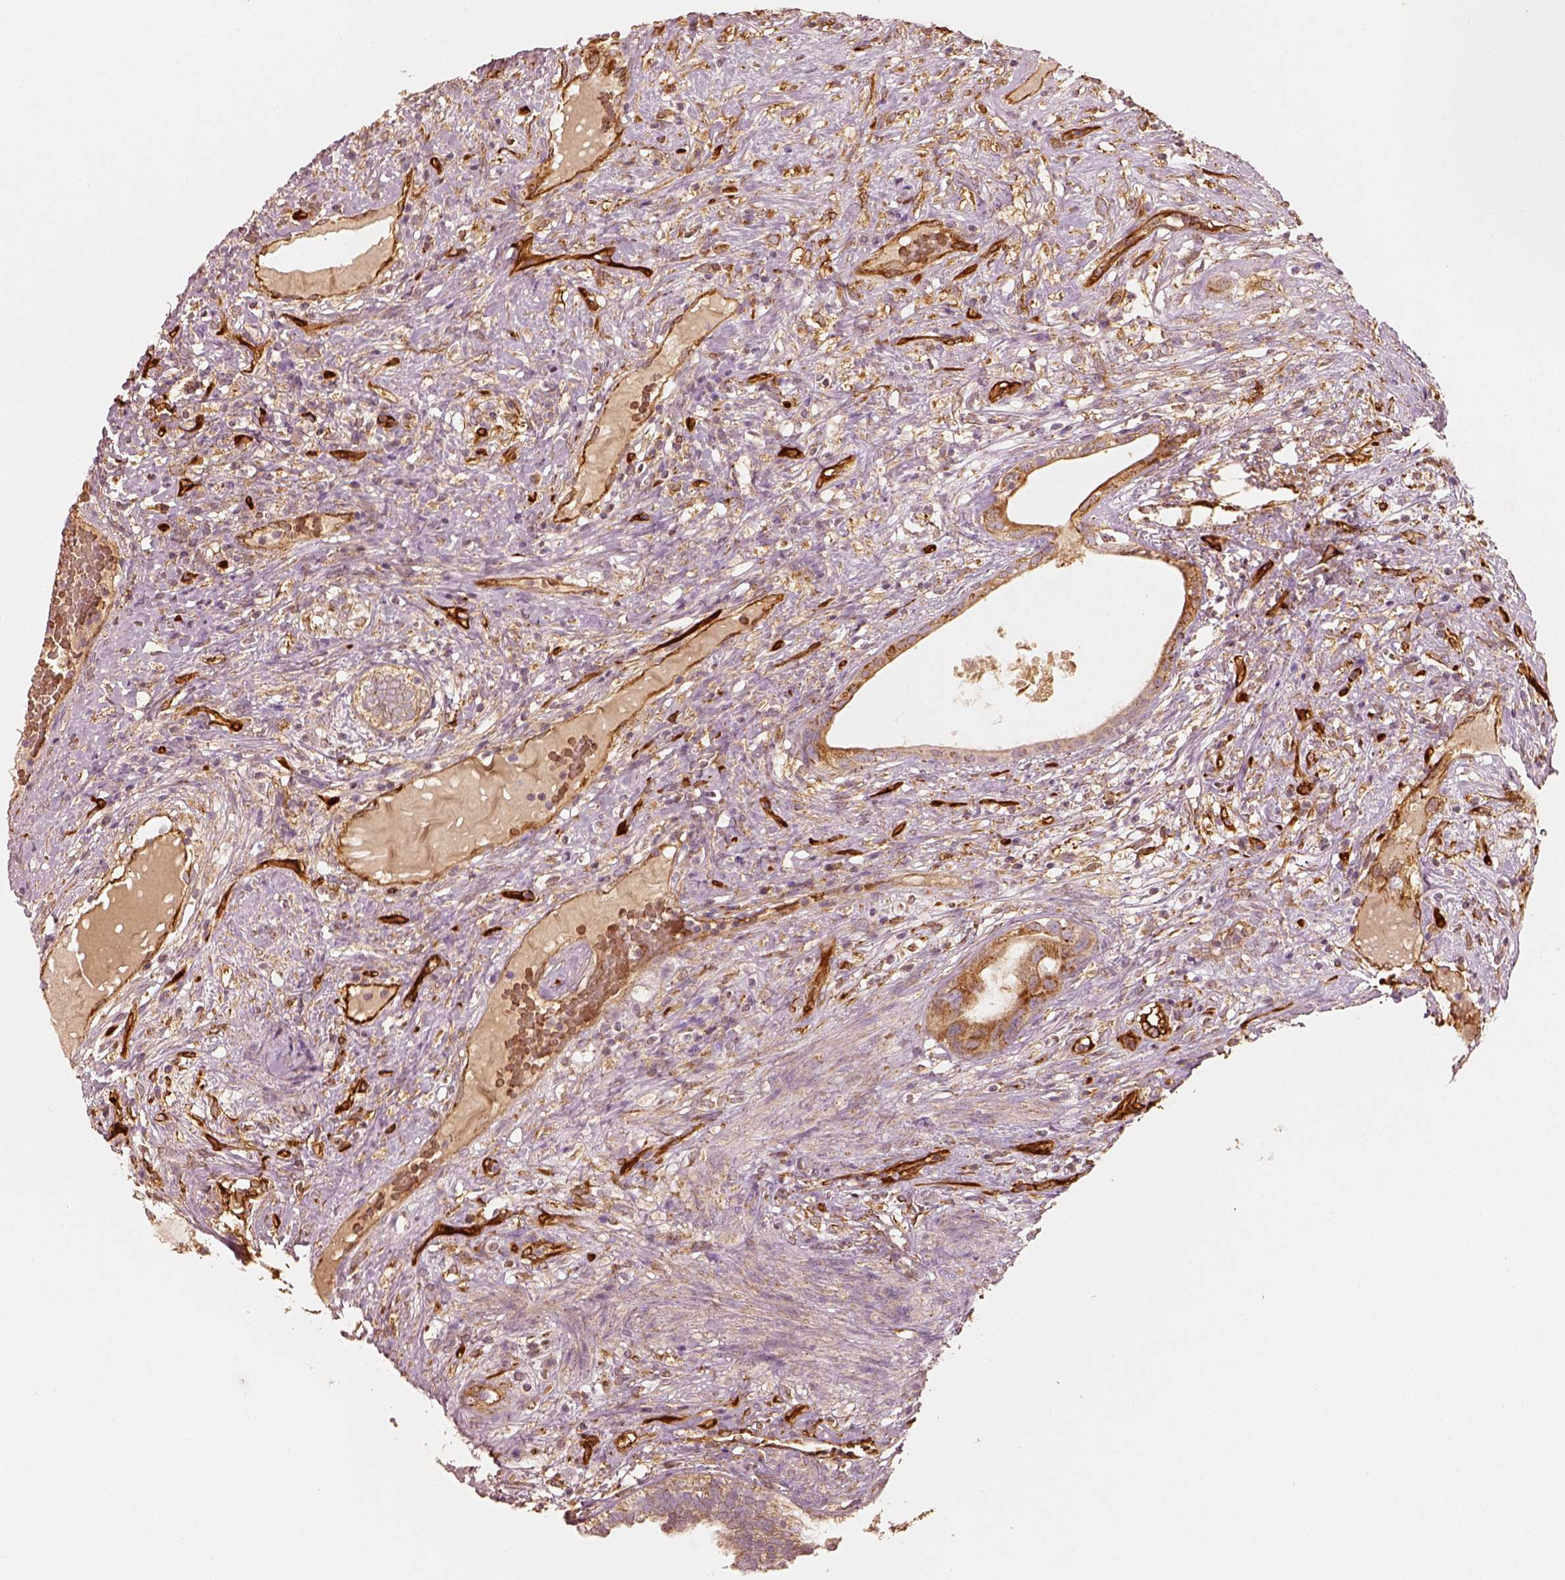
{"staining": {"intensity": "negative", "quantity": "none", "location": "none"}, "tissue": "testis cancer", "cell_type": "Tumor cells", "image_type": "cancer", "snomed": [{"axis": "morphology", "description": "Seminoma, NOS"}, {"axis": "morphology", "description": "Carcinoma, Embryonal, NOS"}, {"axis": "topography", "description": "Testis"}], "caption": "Image shows no protein expression in tumor cells of testis cancer tissue.", "gene": "FSCN1", "patient": {"sex": "male", "age": 41}}